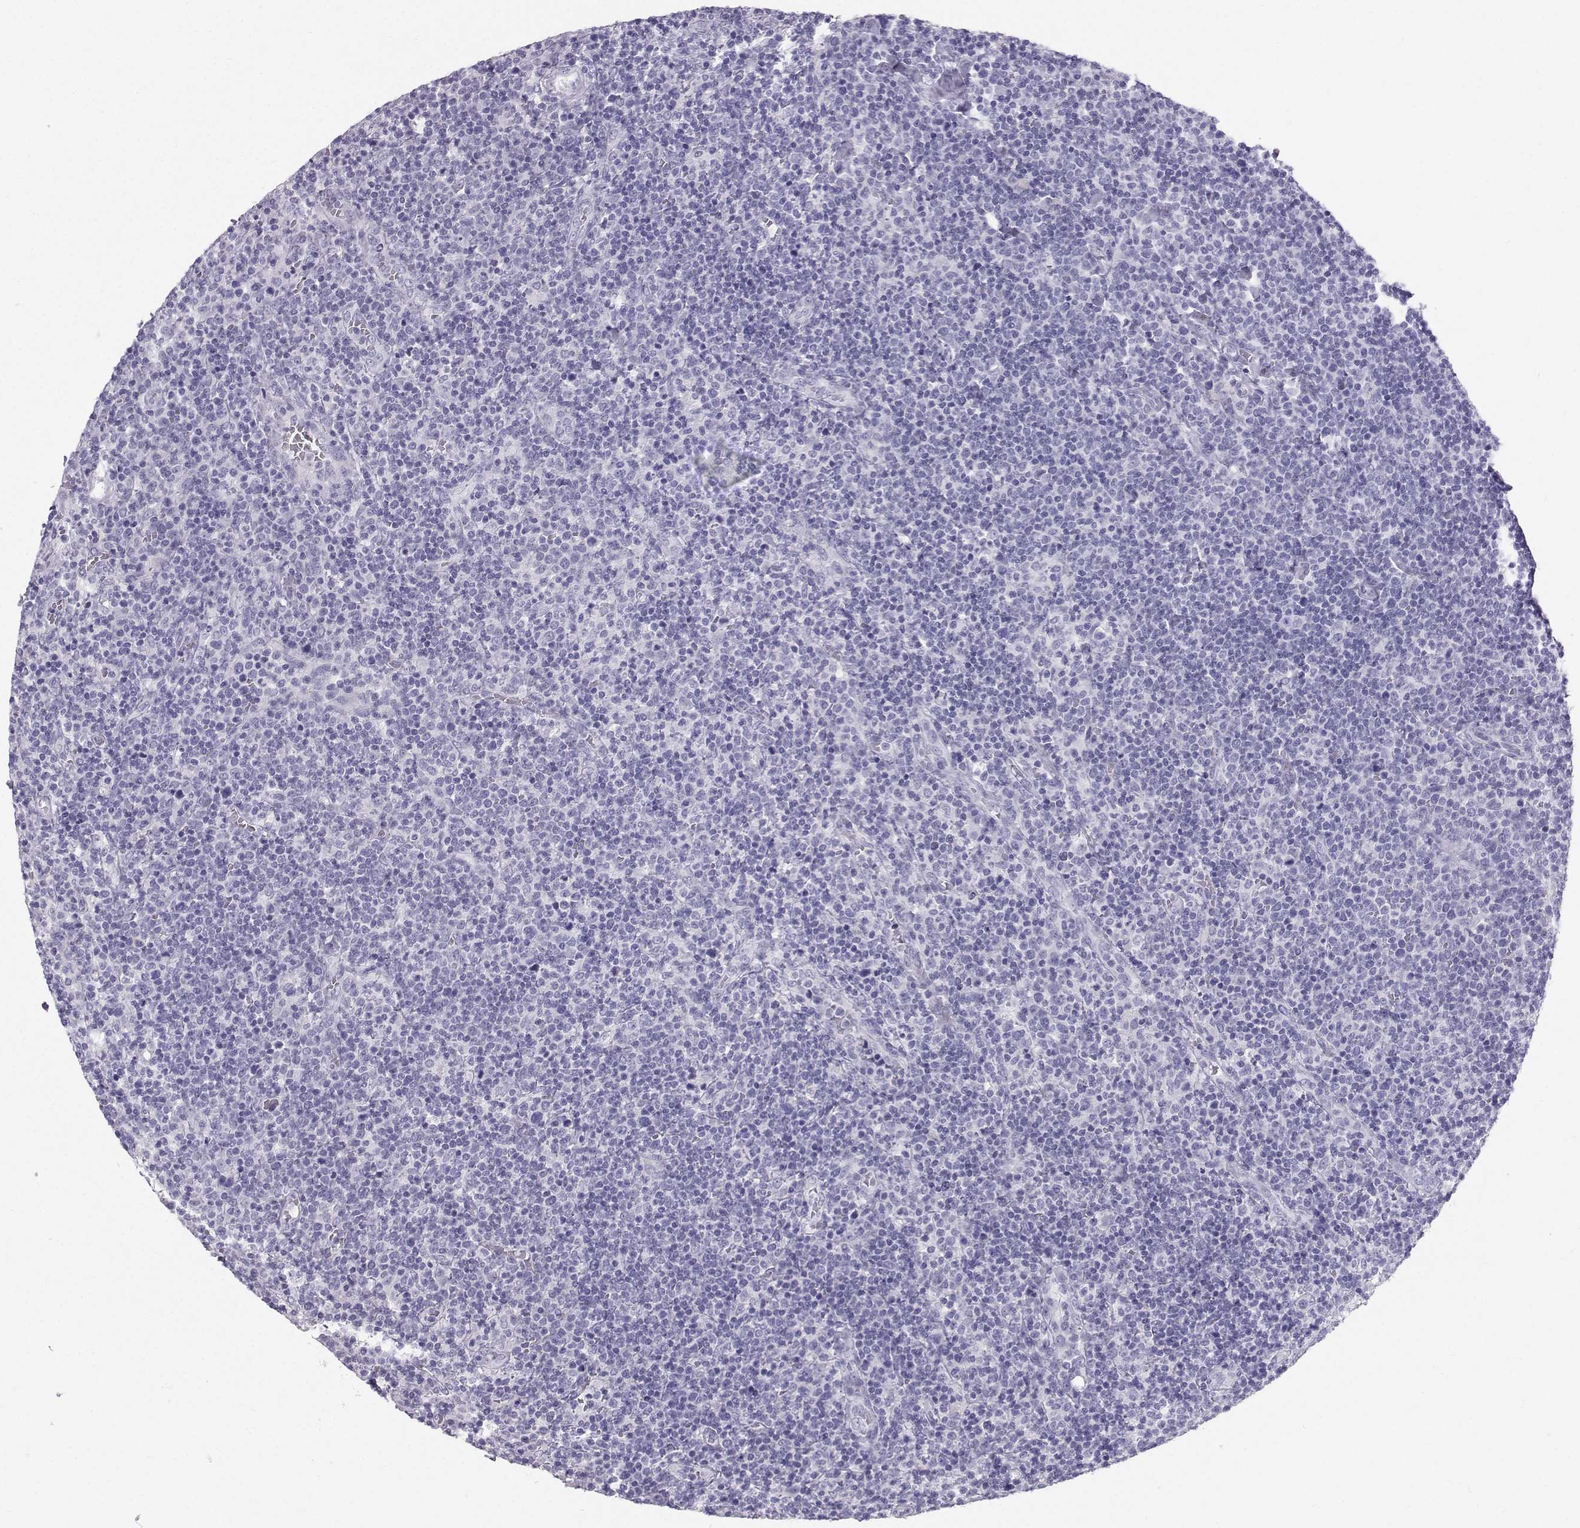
{"staining": {"intensity": "negative", "quantity": "none", "location": "none"}, "tissue": "lymphoma", "cell_type": "Tumor cells", "image_type": "cancer", "snomed": [{"axis": "morphology", "description": "Malignant lymphoma, non-Hodgkin's type, High grade"}, {"axis": "topography", "description": "Lymph node"}], "caption": "DAB (3,3'-diaminobenzidine) immunohistochemical staining of malignant lymphoma, non-Hodgkin's type (high-grade) displays no significant staining in tumor cells.", "gene": "IQCD", "patient": {"sex": "male", "age": 61}}